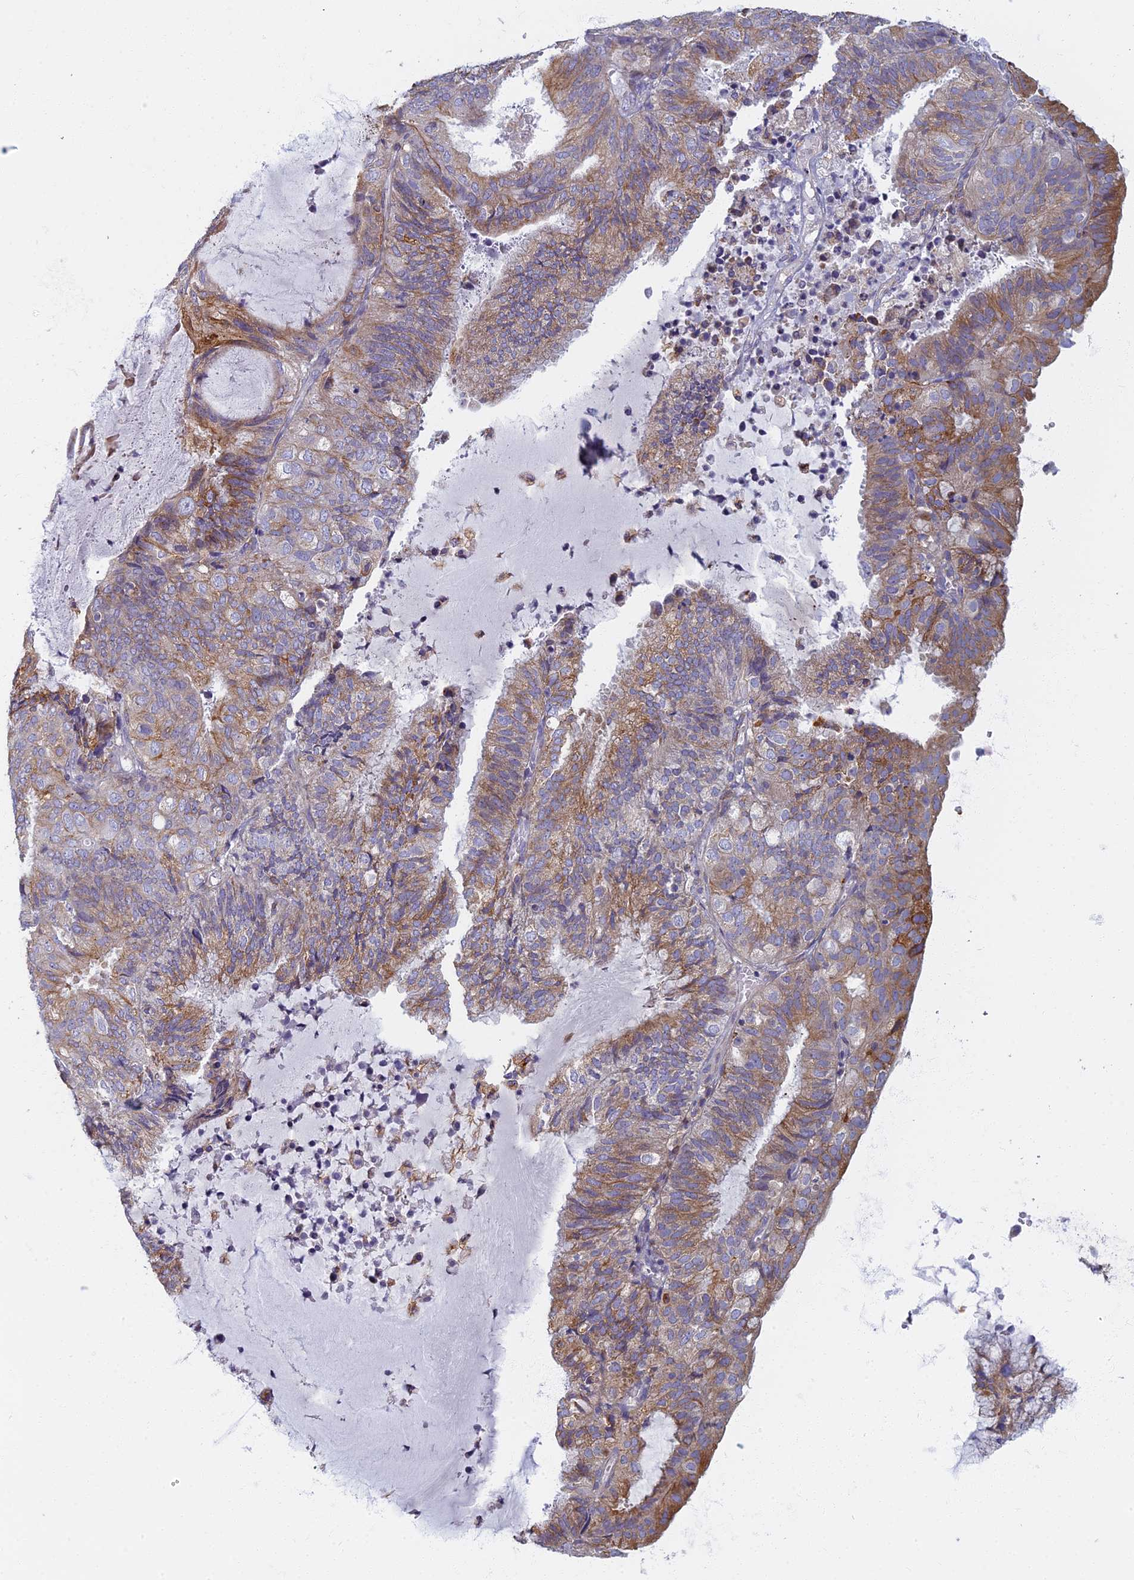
{"staining": {"intensity": "moderate", "quantity": "25%-75%", "location": "cytoplasmic/membranous"}, "tissue": "endometrial cancer", "cell_type": "Tumor cells", "image_type": "cancer", "snomed": [{"axis": "morphology", "description": "Adenocarcinoma, NOS"}, {"axis": "topography", "description": "Endometrium"}], "caption": "Moderate cytoplasmic/membranous protein positivity is seen in about 25%-75% of tumor cells in endometrial cancer.", "gene": "NOL10", "patient": {"sex": "female", "age": 81}}